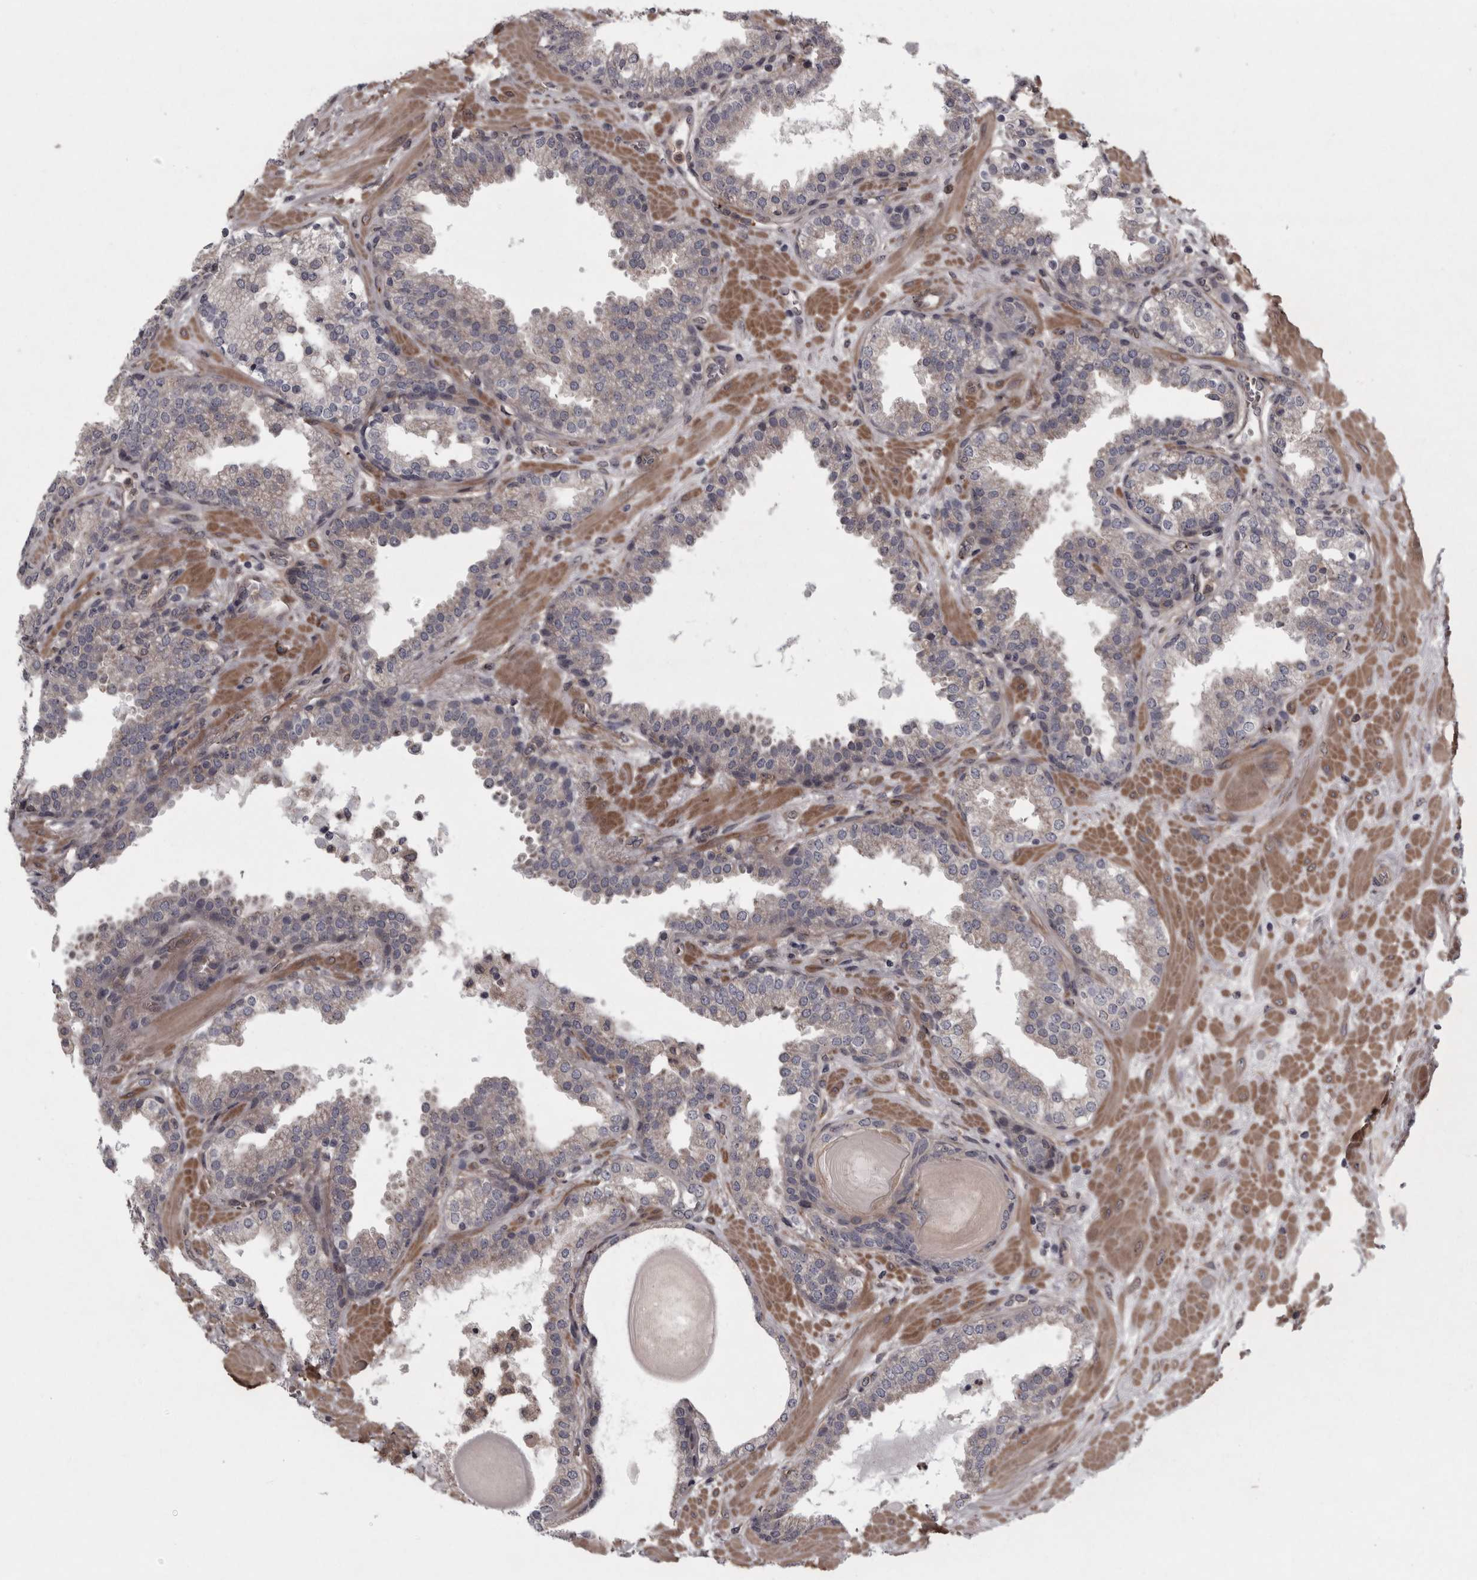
{"staining": {"intensity": "negative", "quantity": "none", "location": "none"}, "tissue": "prostate", "cell_type": "Glandular cells", "image_type": "normal", "snomed": [{"axis": "morphology", "description": "Normal tissue, NOS"}, {"axis": "topography", "description": "Prostate"}], "caption": "An immunohistochemistry (IHC) micrograph of unremarkable prostate is shown. There is no staining in glandular cells of prostate. (Stains: DAB immunohistochemistry (IHC) with hematoxylin counter stain, Microscopy: brightfield microscopy at high magnification).", "gene": "RSU1", "patient": {"sex": "male", "age": 51}}